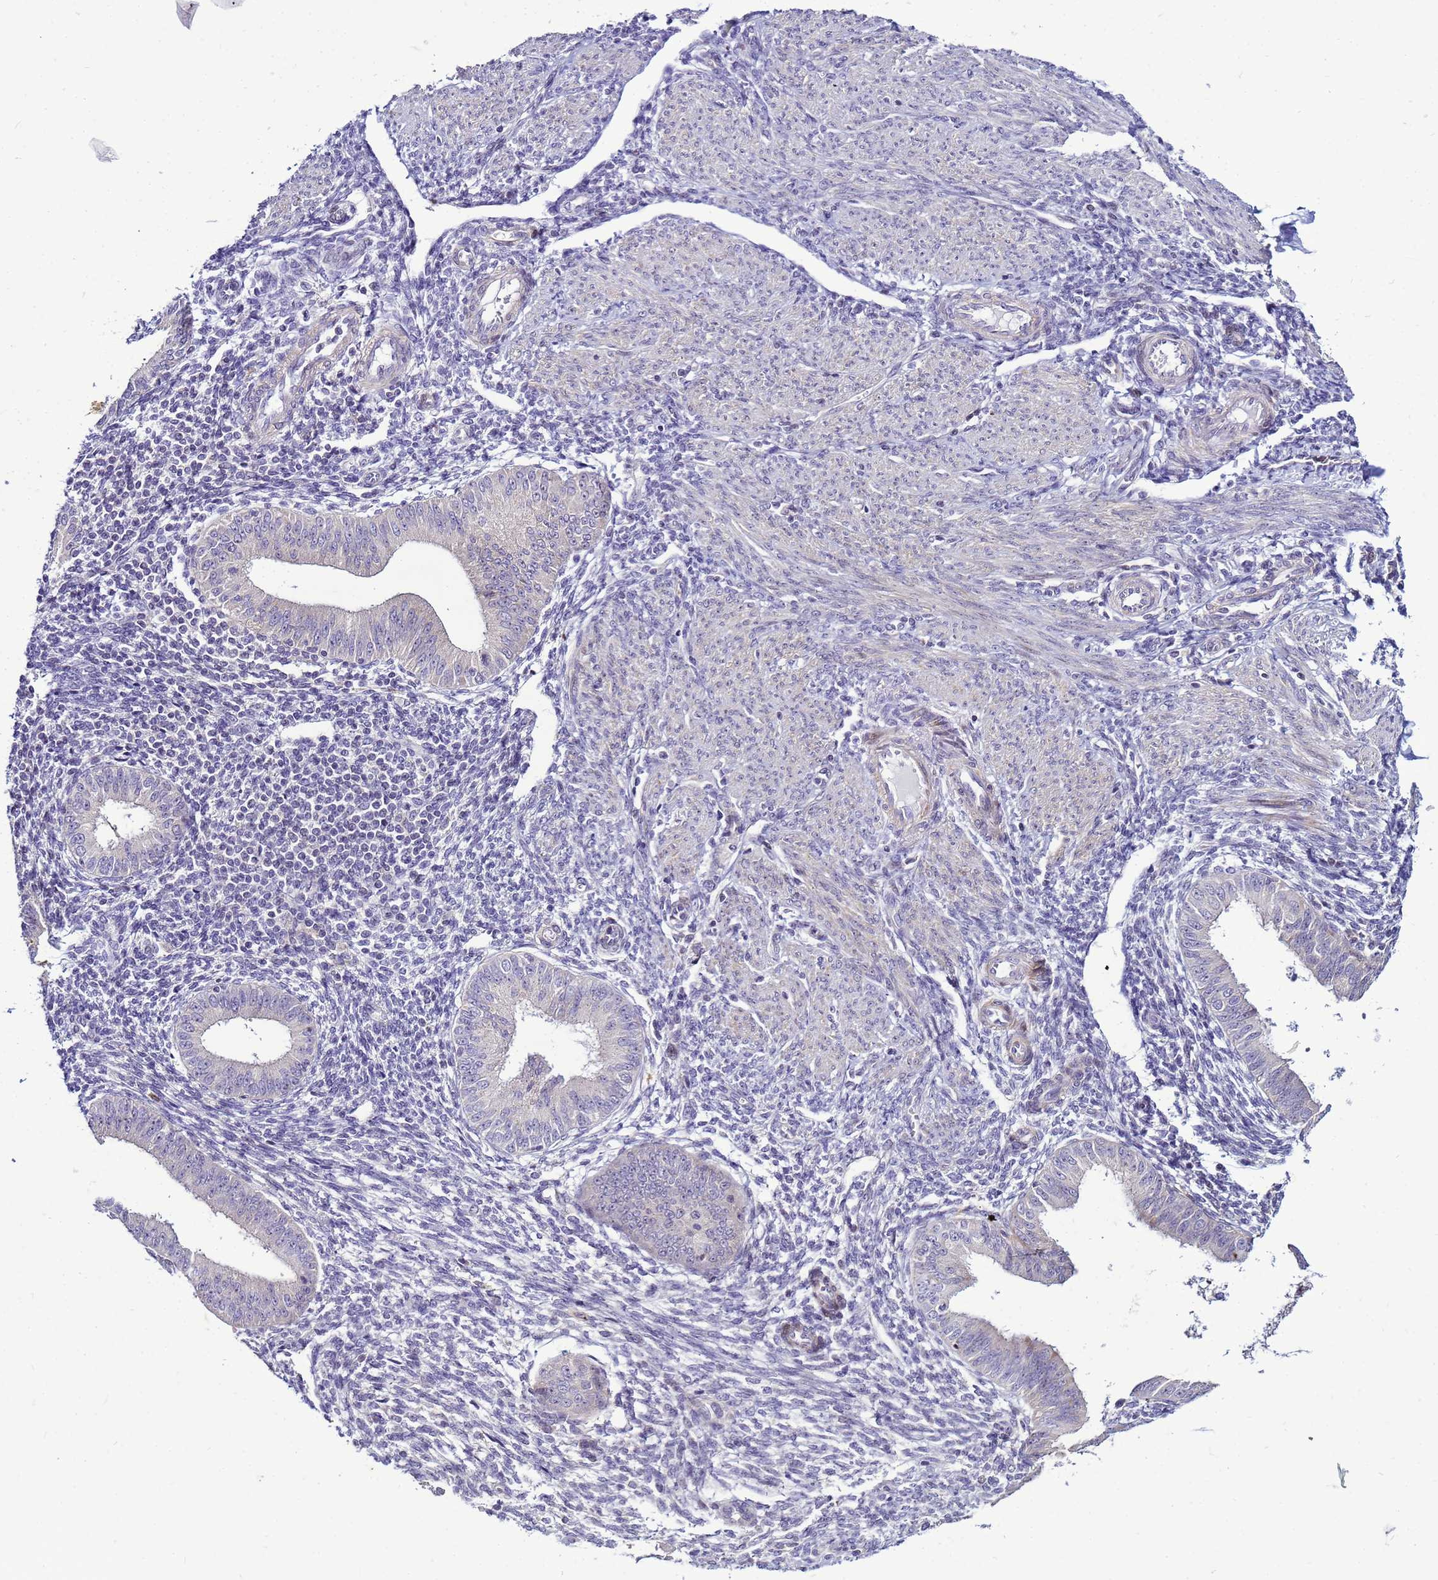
{"staining": {"intensity": "negative", "quantity": "none", "location": "none"}, "tissue": "endometrium", "cell_type": "Cells in endometrial stroma", "image_type": "normal", "snomed": [{"axis": "morphology", "description": "Normal tissue, NOS"}, {"axis": "topography", "description": "Uterus"}, {"axis": "topography", "description": "Endometrium"}], "caption": "The photomicrograph shows no staining of cells in endometrial stroma in normal endometrium.", "gene": "VPS4B", "patient": {"sex": "female", "age": 48}}